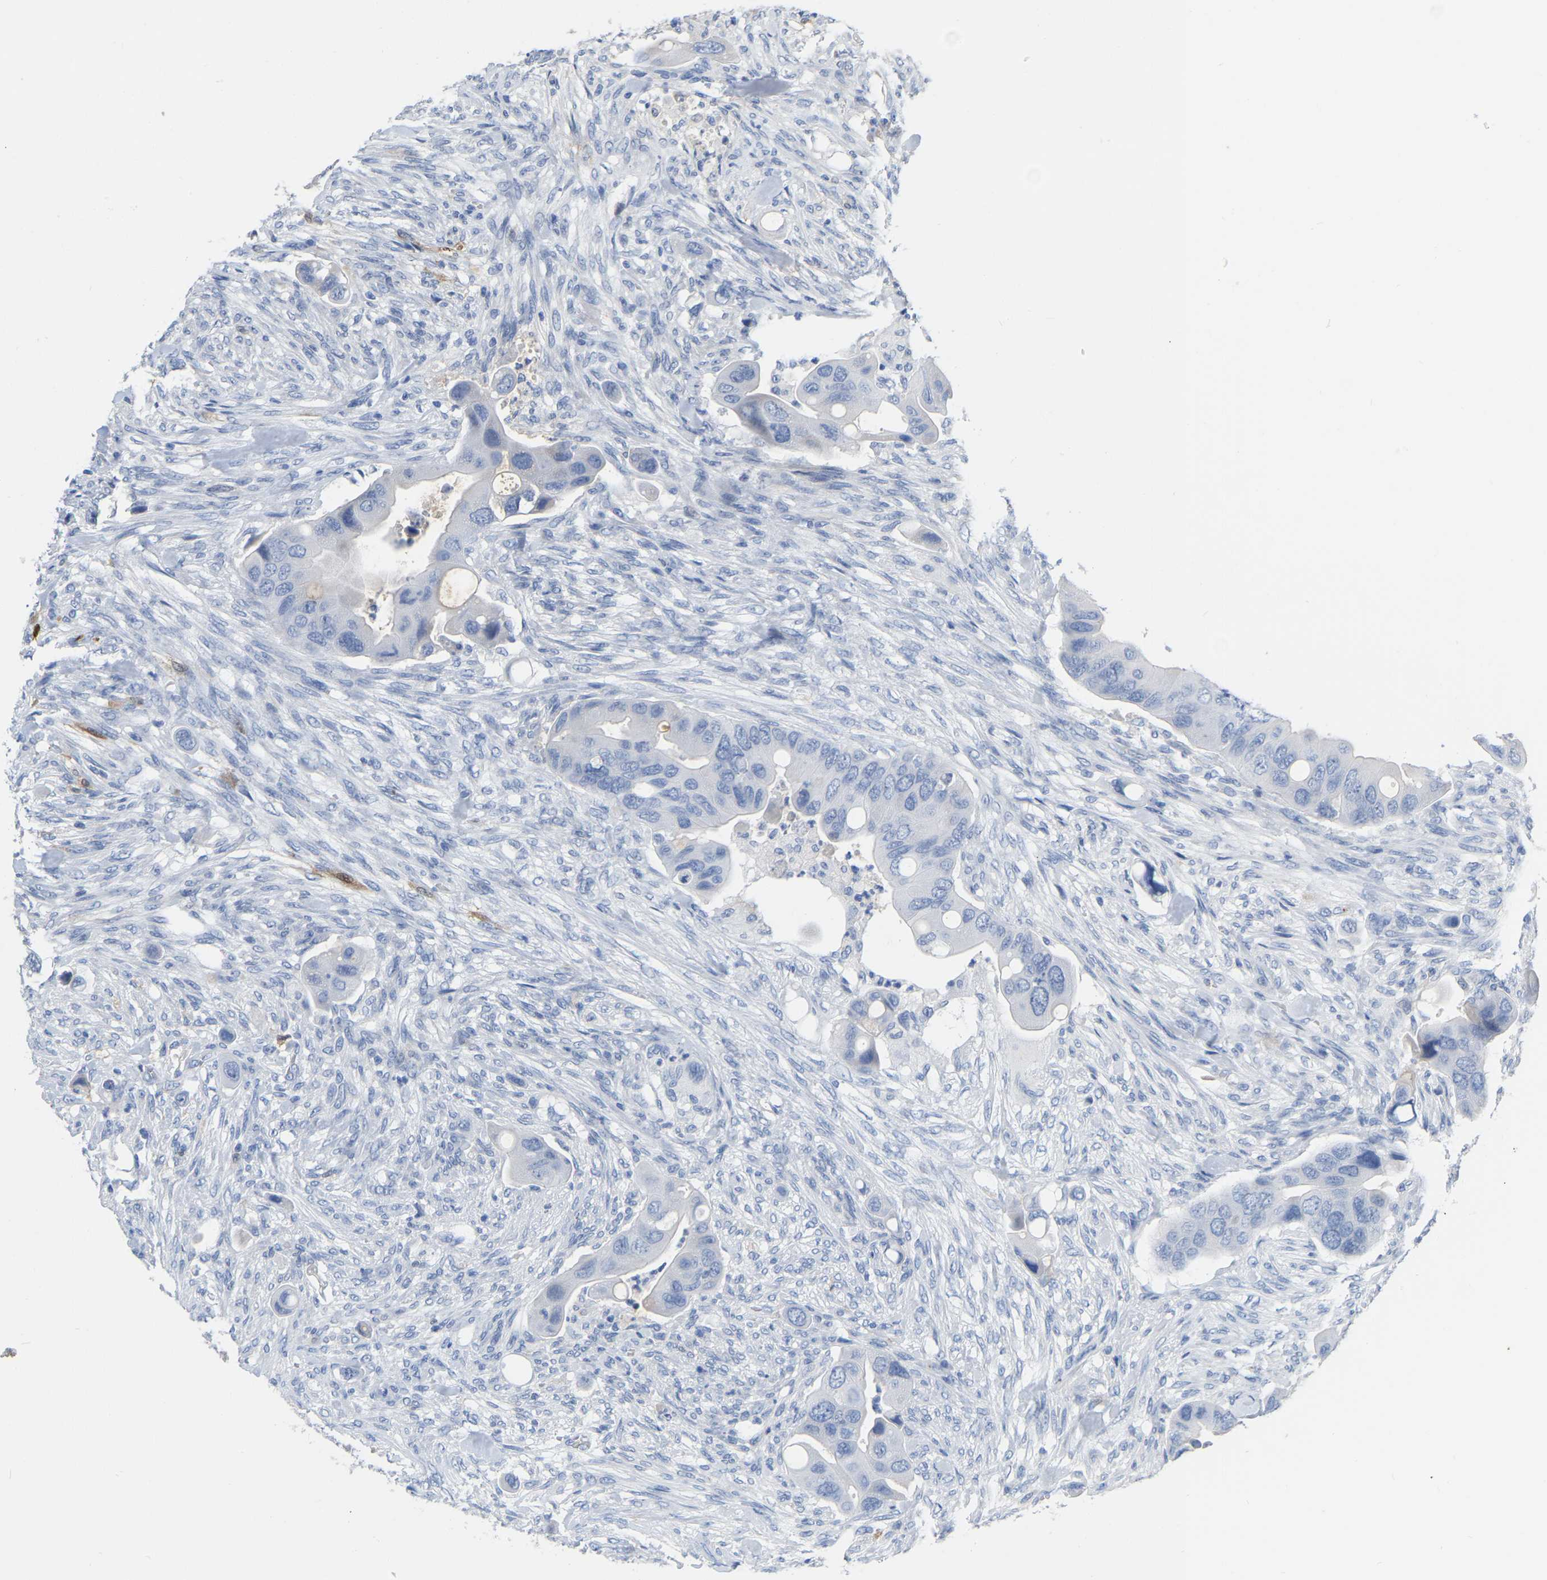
{"staining": {"intensity": "negative", "quantity": "none", "location": "none"}, "tissue": "colorectal cancer", "cell_type": "Tumor cells", "image_type": "cancer", "snomed": [{"axis": "morphology", "description": "Adenocarcinoma, NOS"}, {"axis": "topography", "description": "Rectum"}], "caption": "A high-resolution histopathology image shows immunohistochemistry staining of colorectal cancer, which exhibits no significant staining in tumor cells.", "gene": "ULBP2", "patient": {"sex": "female", "age": 57}}